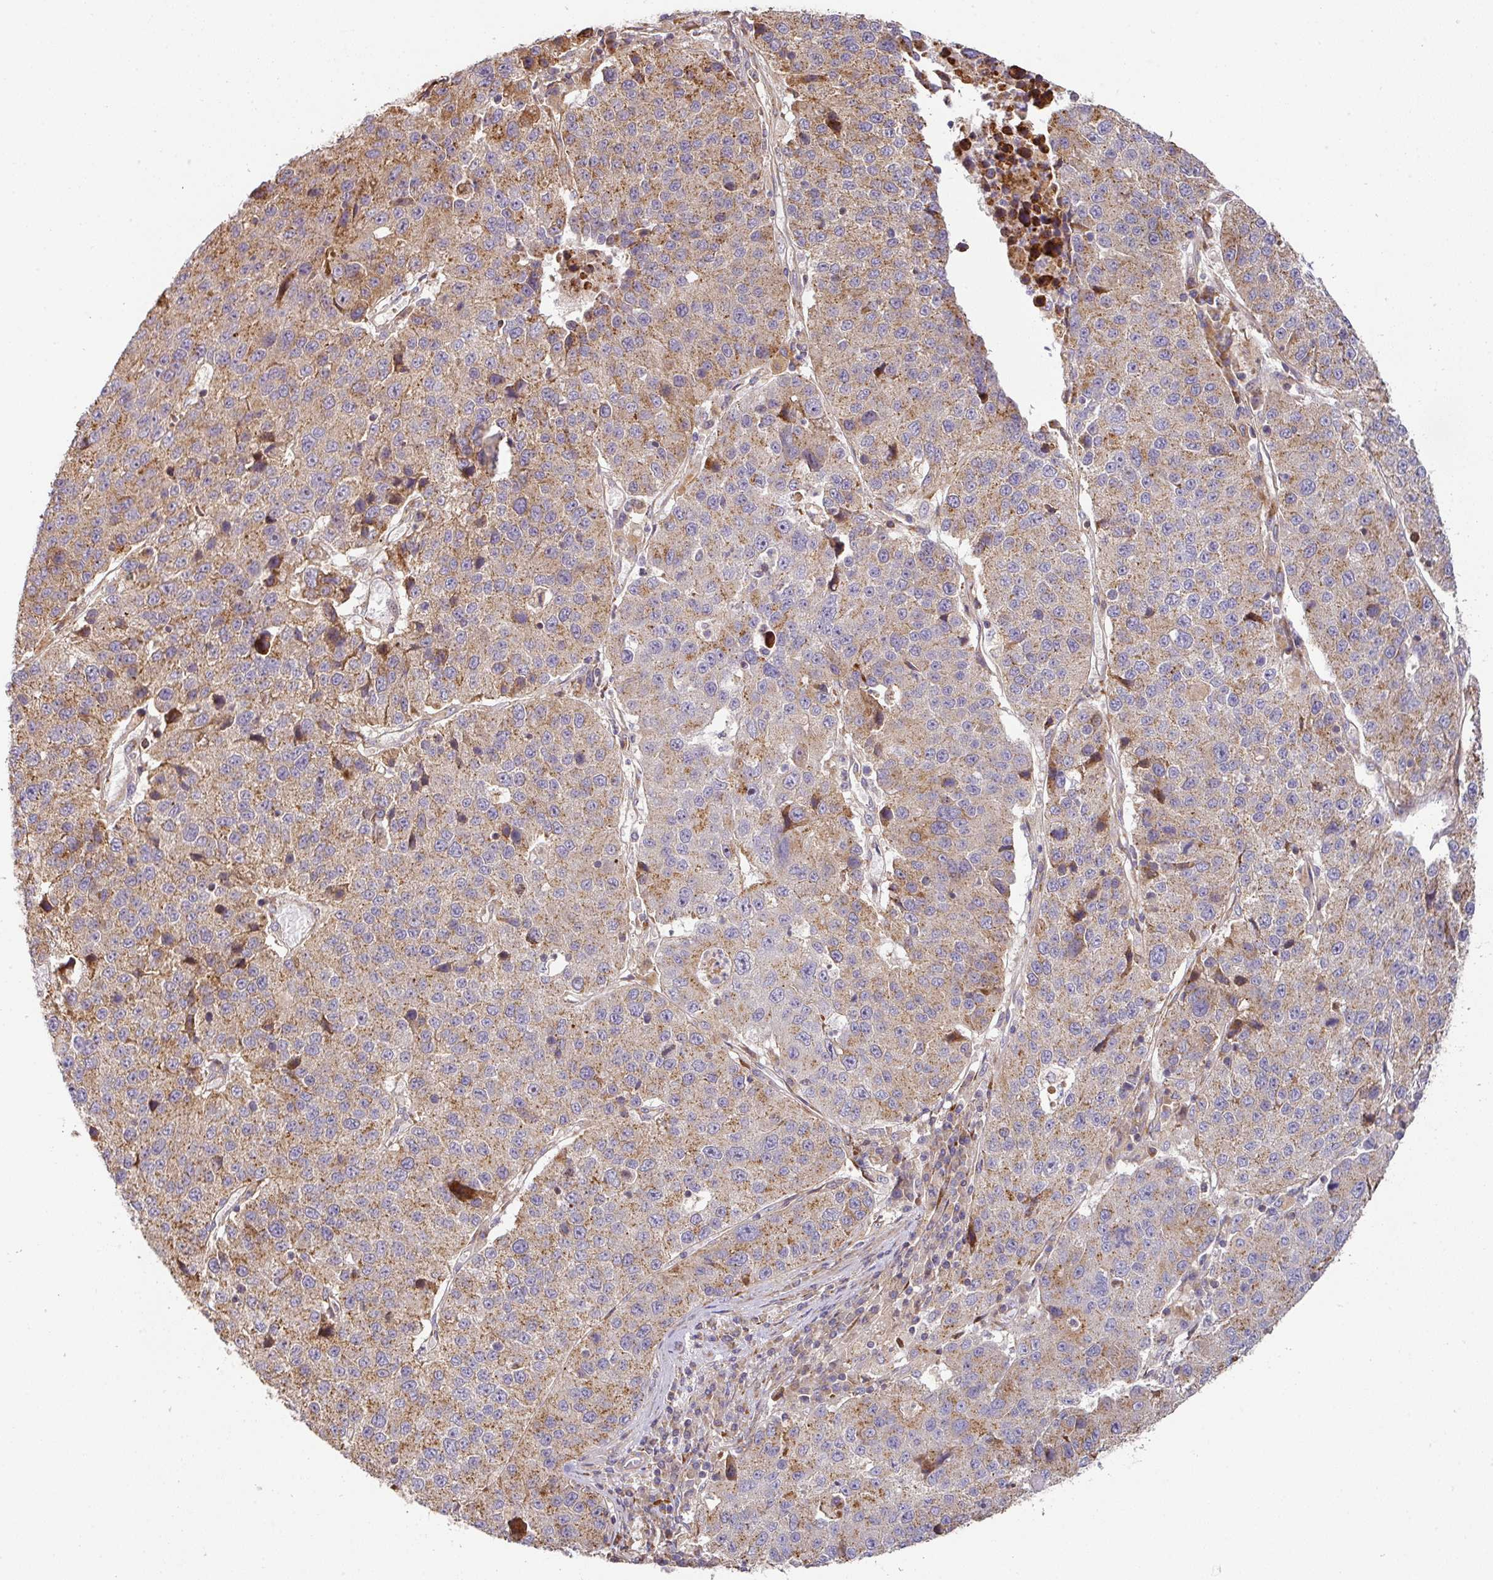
{"staining": {"intensity": "moderate", "quantity": "25%-75%", "location": "cytoplasmic/membranous"}, "tissue": "stomach cancer", "cell_type": "Tumor cells", "image_type": "cancer", "snomed": [{"axis": "morphology", "description": "Adenocarcinoma, NOS"}, {"axis": "topography", "description": "Stomach"}], "caption": "Immunohistochemical staining of adenocarcinoma (stomach) displays medium levels of moderate cytoplasmic/membranous protein staining in approximately 25%-75% of tumor cells. (DAB (3,3'-diaminobenzidine) = brown stain, brightfield microscopy at high magnification).", "gene": "CASP2", "patient": {"sex": "male", "age": 71}}